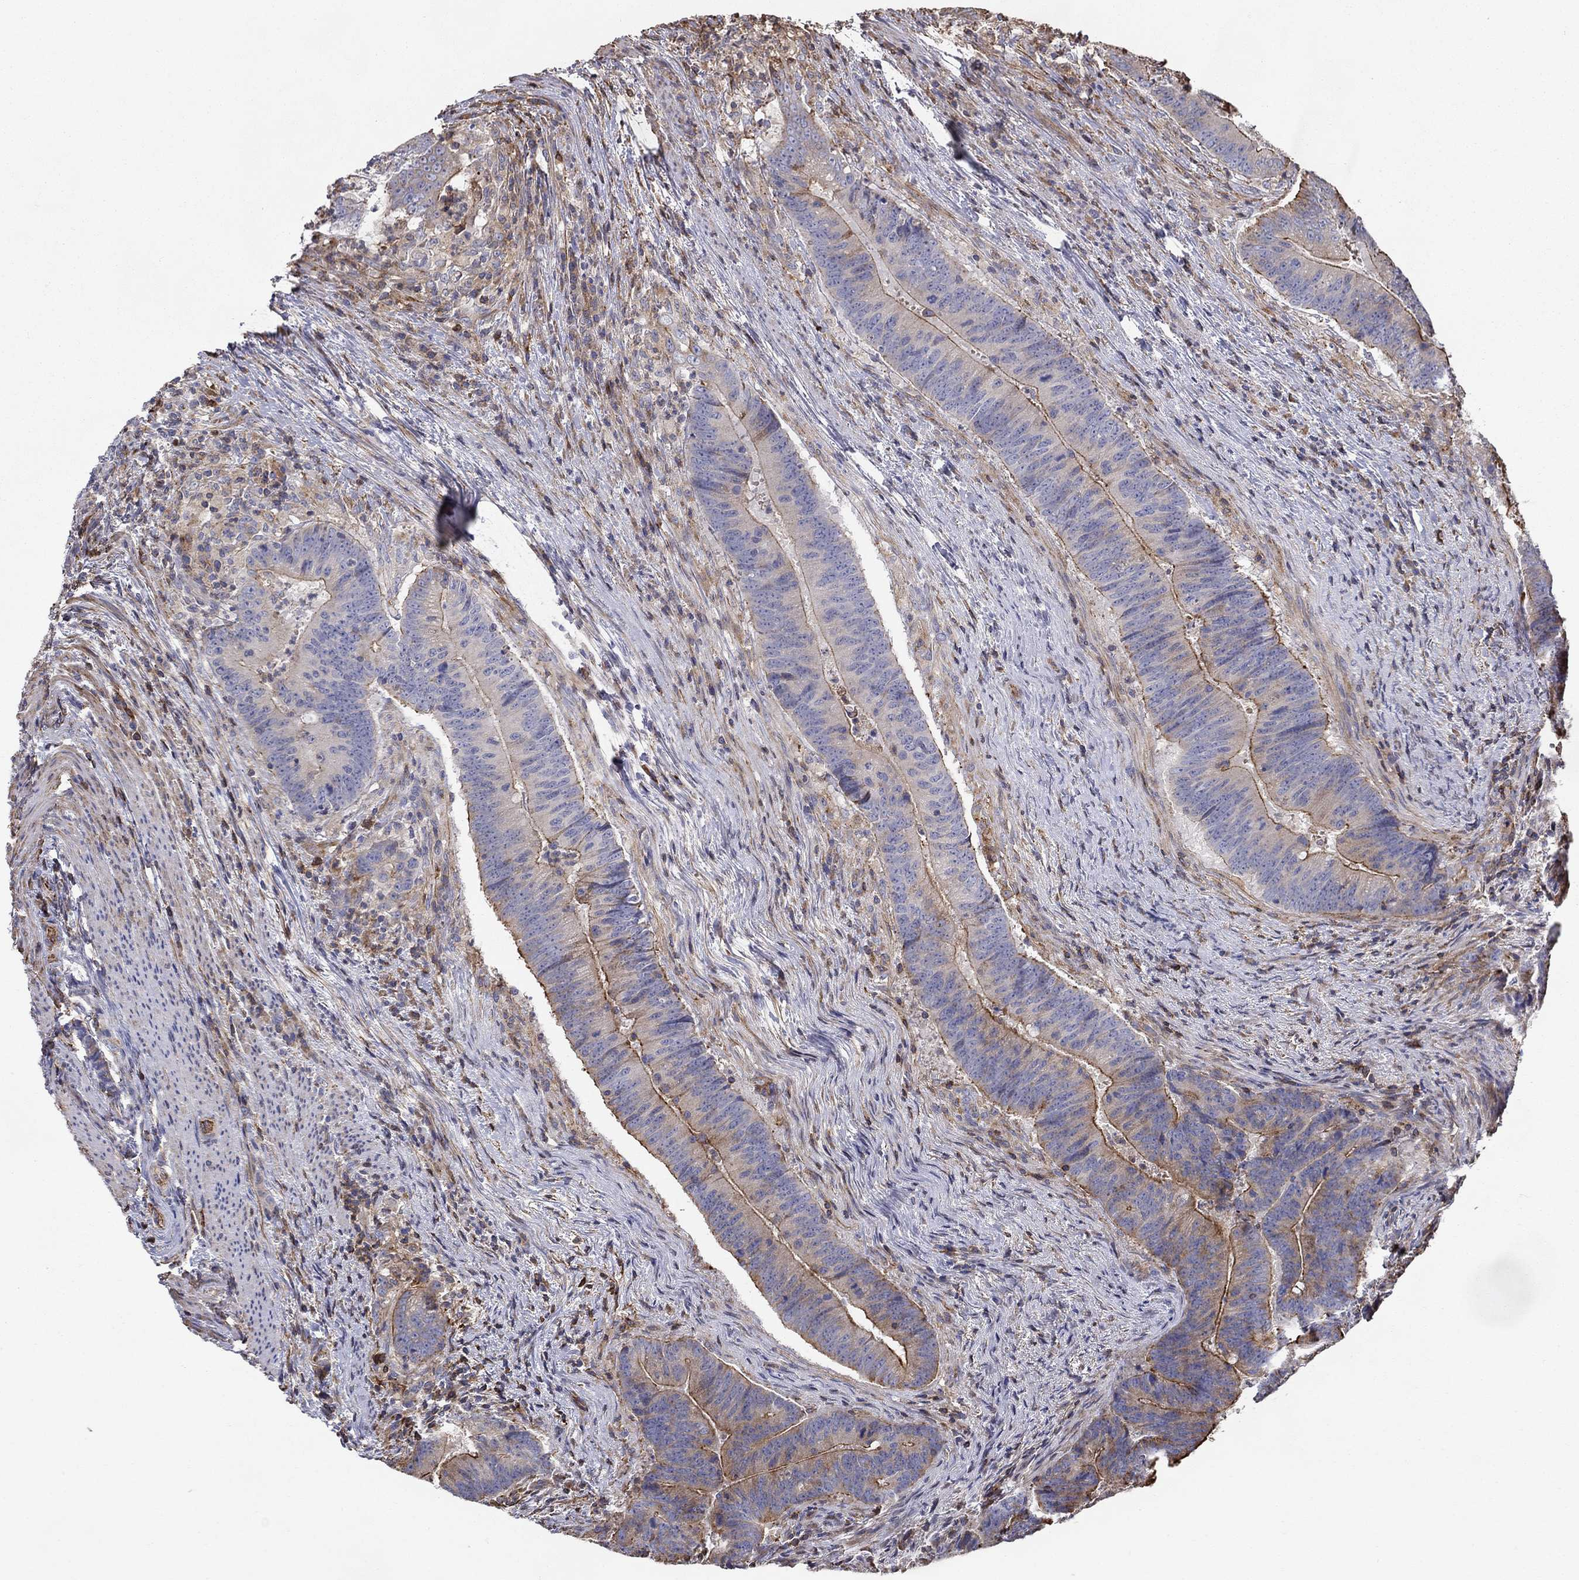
{"staining": {"intensity": "strong", "quantity": "<25%", "location": "cytoplasmic/membranous"}, "tissue": "colorectal cancer", "cell_type": "Tumor cells", "image_type": "cancer", "snomed": [{"axis": "morphology", "description": "Adenocarcinoma, NOS"}, {"axis": "topography", "description": "Colon"}], "caption": "Immunohistochemistry (IHC) micrograph of neoplastic tissue: colorectal adenocarcinoma stained using immunohistochemistry demonstrates medium levels of strong protein expression localized specifically in the cytoplasmic/membranous of tumor cells, appearing as a cytoplasmic/membranous brown color.", "gene": "NPHP1", "patient": {"sex": "female", "age": 87}}